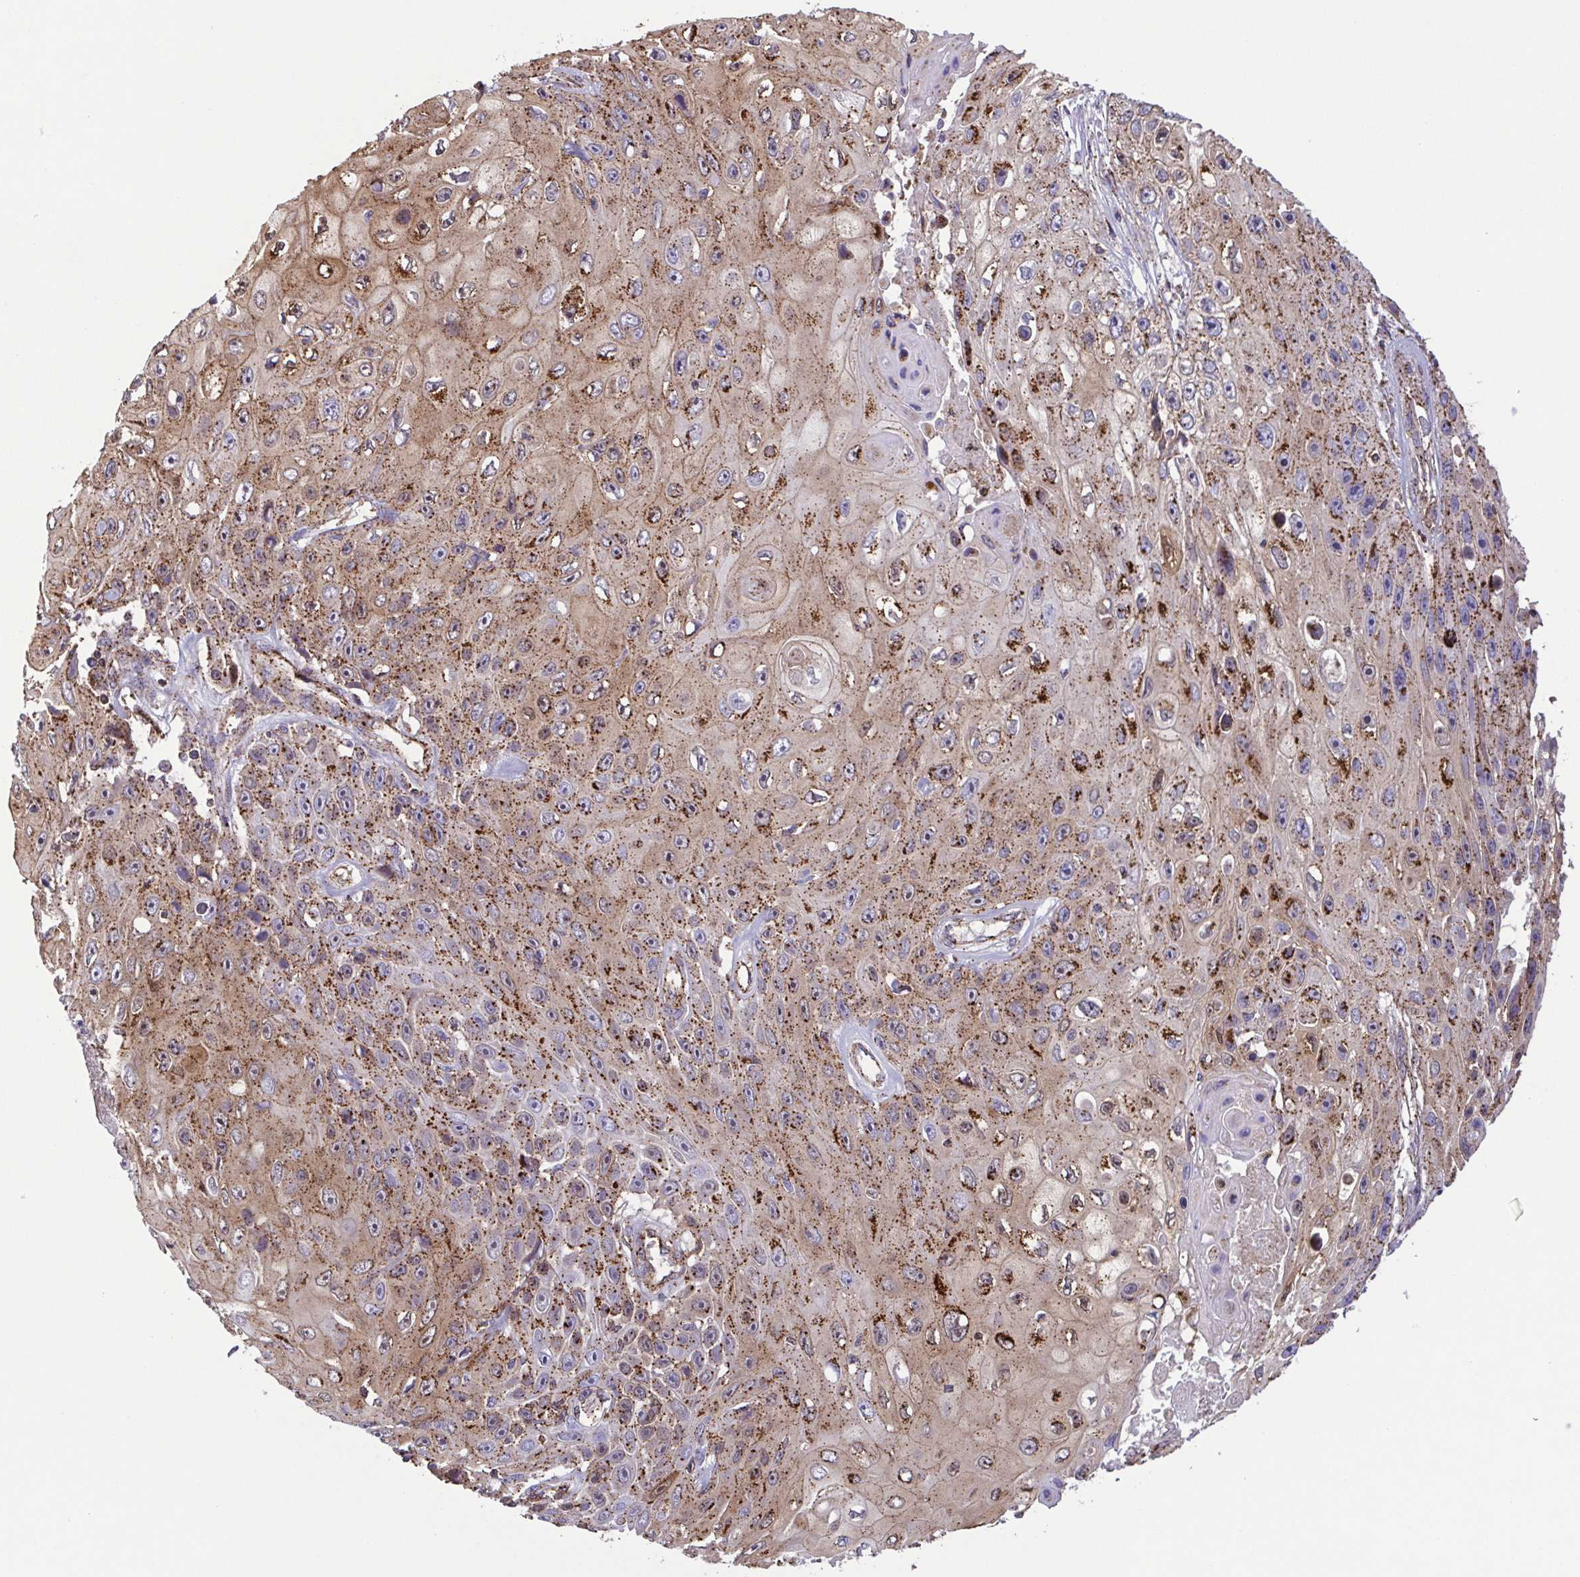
{"staining": {"intensity": "strong", "quantity": "25%-75%", "location": "cytoplasmic/membranous"}, "tissue": "skin cancer", "cell_type": "Tumor cells", "image_type": "cancer", "snomed": [{"axis": "morphology", "description": "Squamous cell carcinoma, NOS"}, {"axis": "topography", "description": "Skin"}], "caption": "IHC of skin cancer (squamous cell carcinoma) displays high levels of strong cytoplasmic/membranous positivity in approximately 25%-75% of tumor cells.", "gene": "CHMP1B", "patient": {"sex": "male", "age": 82}}